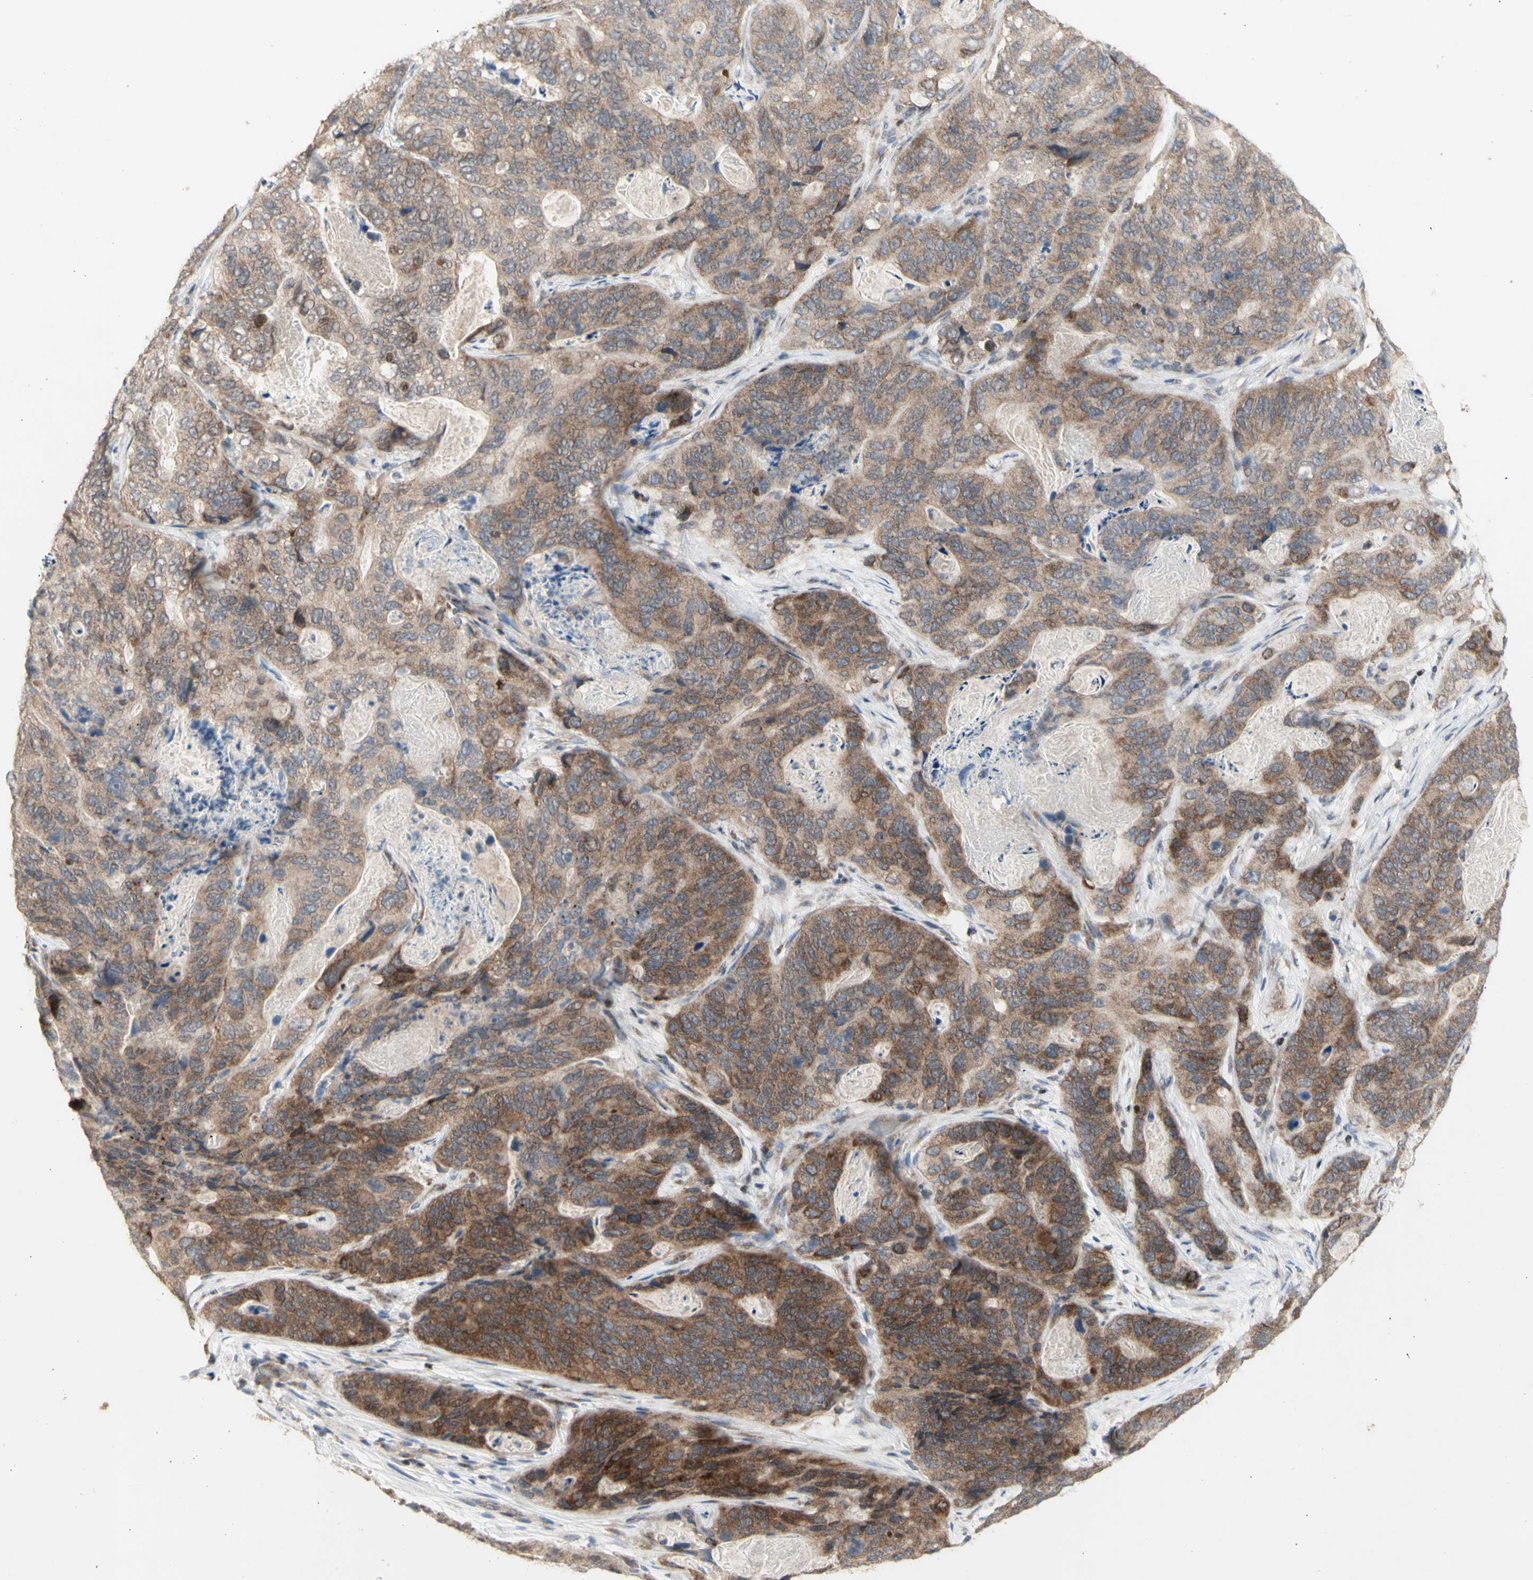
{"staining": {"intensity": "moderate", "quantity": ">75%", "location": "cytoplasmic/membranous"}, "tissue": "stomach cancer", "cell_type": "Tumor cells", "image_type": "cancer", "snomed": [{"axis": "morphology", "description": "Adenocarcinoma, NOS"}, {"axis": "topography", "description": "Stomach"}], "caption": "IHC of stomach cancer demonstrates medium levels of moderate cytoplasmic/membranous expression in approximately >75% of tumor cells.", "gene": "NLRP1", "patient": {"sex": "female", "age": 89}}